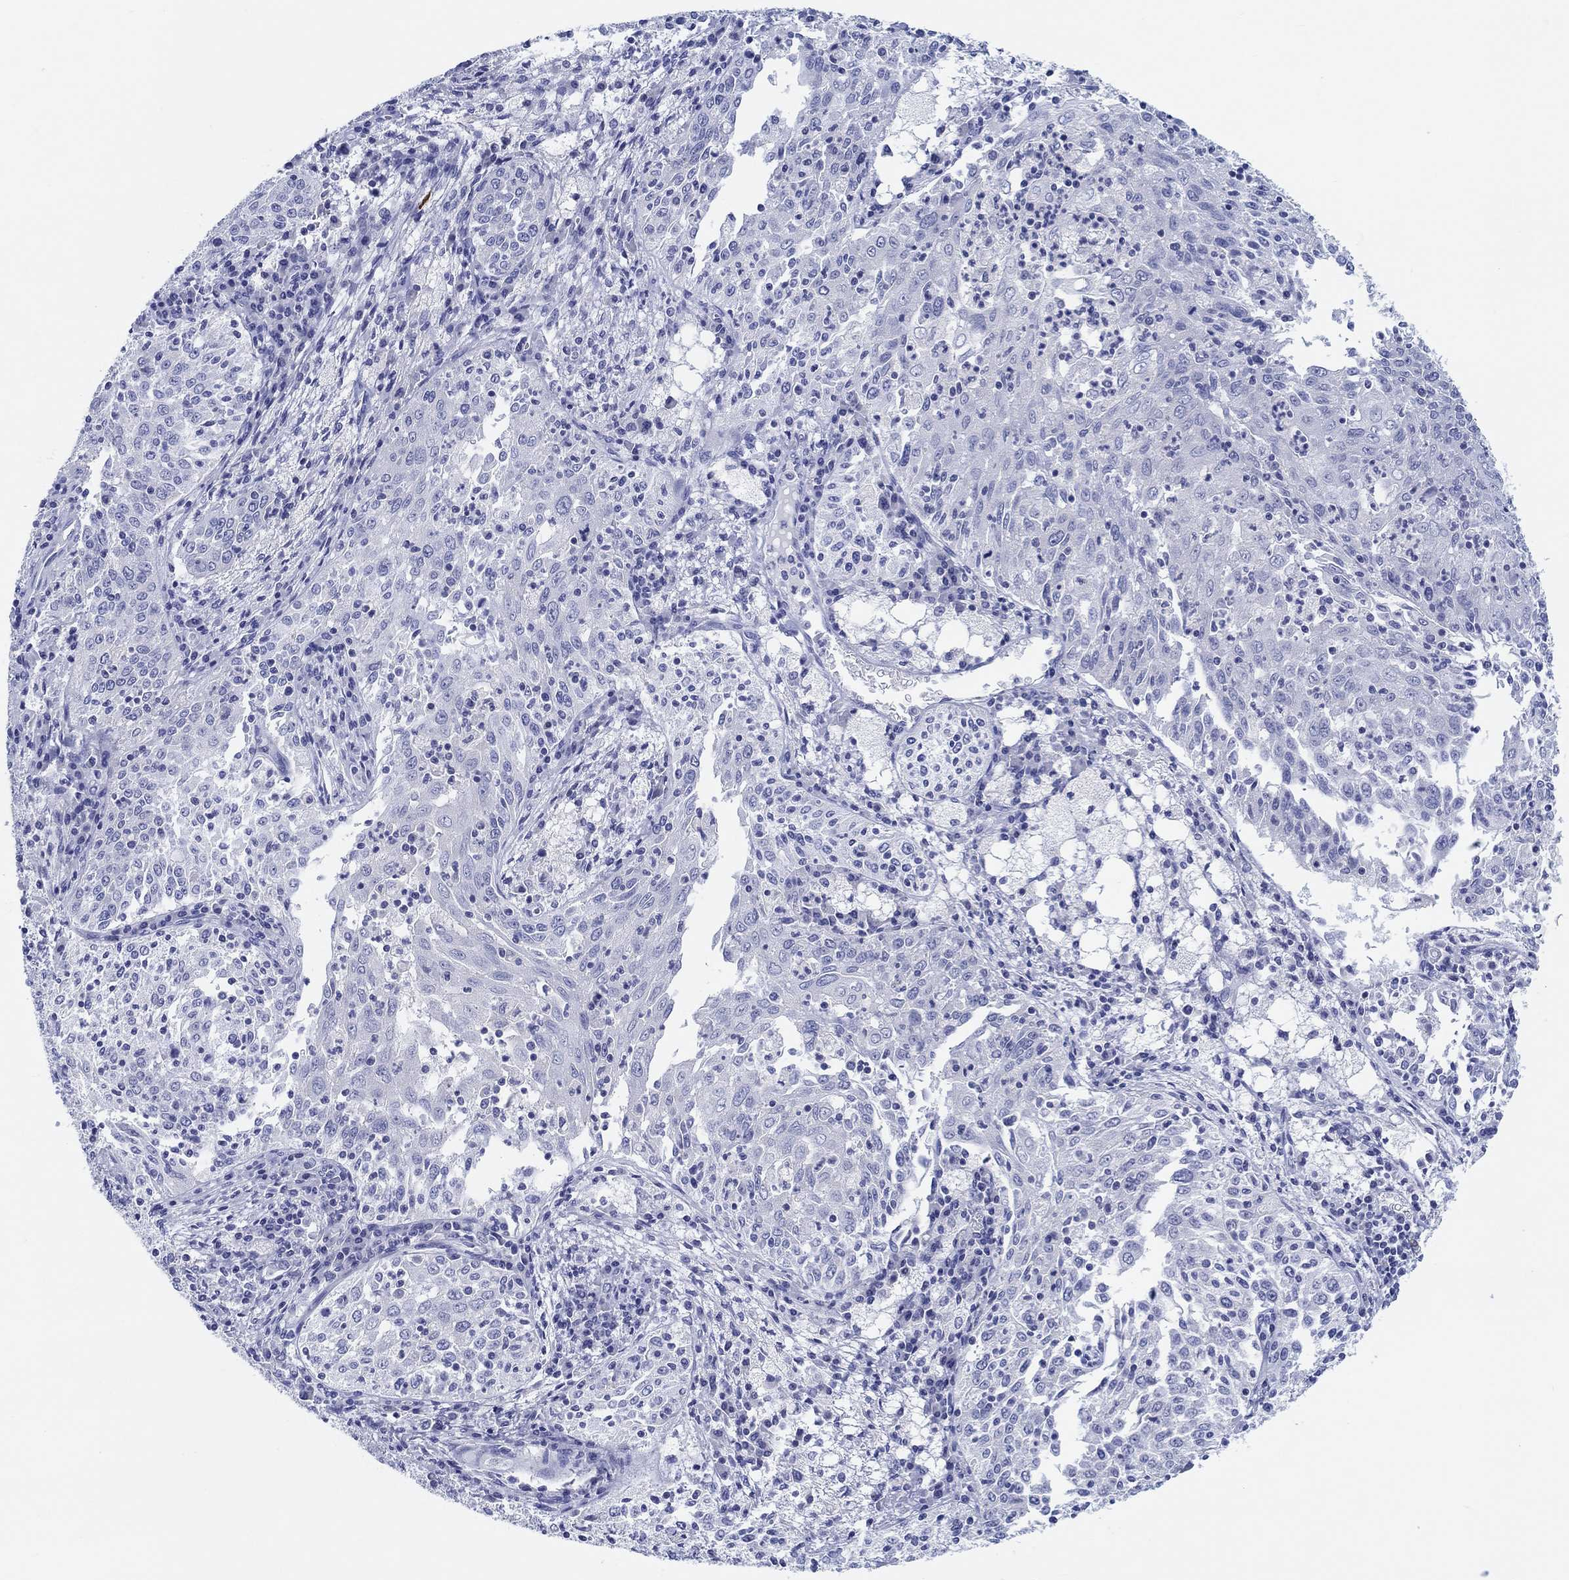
{"staining": {"intensity": "negative", "quantity": "none", "location": "none"}, "tissue": "cervical cancer", "cell_type": "Tumor cells", "image_type": "cancer", "snomed": [{"axis": "morphology", "description": "Squamous cell carcinoma, NOS"}, {"axis": "topography", "description": "Cervix"}], "caption": "DAB (3,3'-diaminobenzidine) immunohistochemical staining of human cervical squamous cell carcinoma shows no significant staining in tumor cells.", "gene": "HAPLN4", "patient": {"sex": "female", "age": 41}}